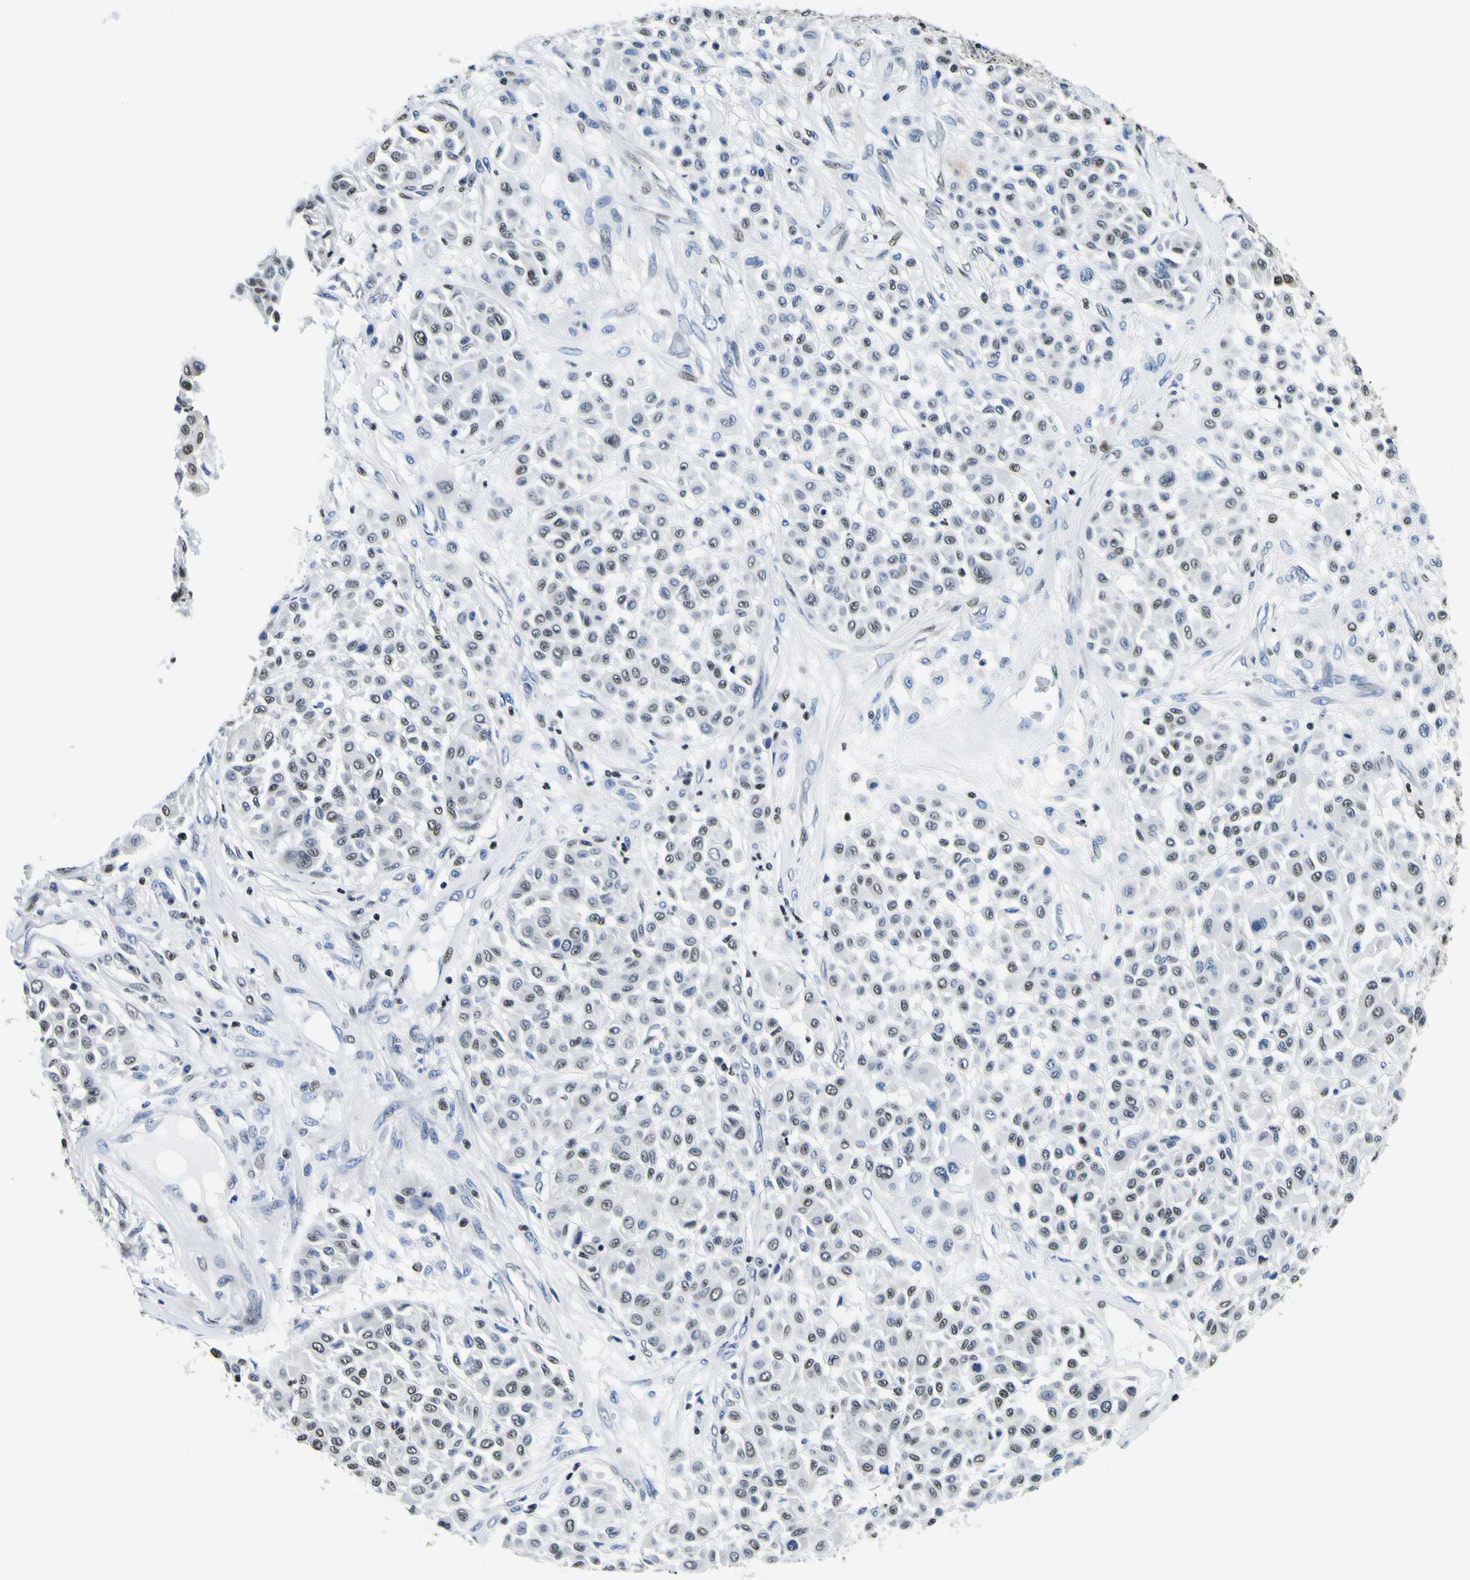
{"staining": {"intensity": "weak", "quantity": ">75%", "location": "nuclear"}, "tissue": "melanoma", "cell_type": "Tumor cells", "image_type": "cancer", "snomed": [{"axis": "morphology", "description": "Malignant melanoma, Metastatic site"}, {"axis": "topography", "description": "Soft tissue"}], "caption": "Immunohistochemistry (IHC) staining of malignant melanoma (metastatic site), which shows low levels of weak nuclear positivity in approximately >75% of tumor cells indicating weak nuclear protein staining. The staining was performed using DAB (3,3'-diaminobenzidine) (brown) for protein detection and nuclei were counterstained in hematoxylin (blue).", "gene": "SP1", "patient": {"sex": "male", "age": 41}}